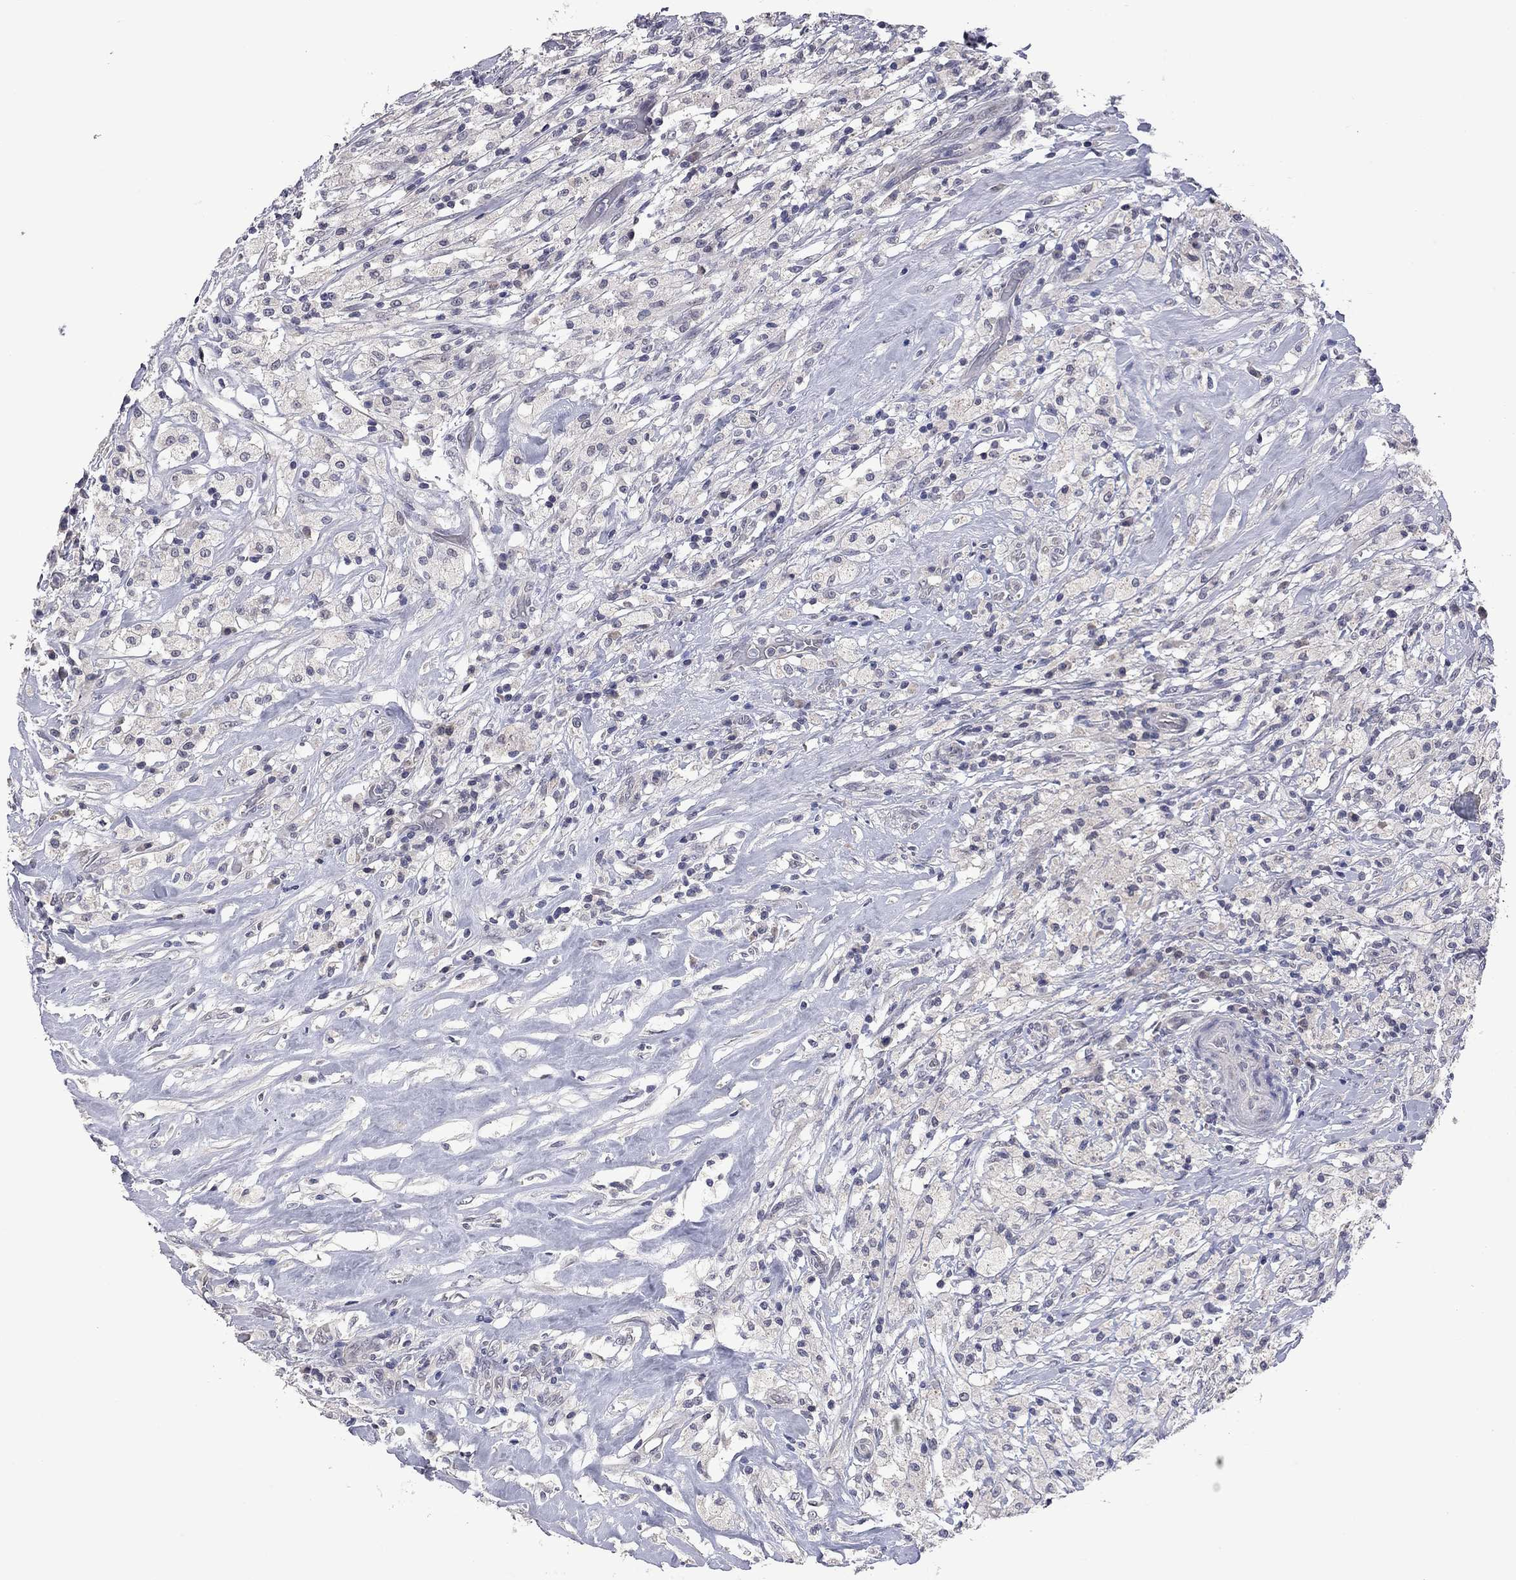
{"staining": {"intensity": "negative", "quantity": "none", "location": "none"}, "tissue": "testis cancer", "cell_type": "Tumor cells", "image_type": "cancer", "snomed": [{"axis": "morphology", "description": "Necrosis, NOS"}, {"axis": "morphology", "description": "Carcinoma, Embryonal, NOS"}, {"axis": "topography", "description": "Testis"}], "caption": "Testis cancer stained for a protein using IHC demonstrates no positivity tumor cells.", "gene": "FABP12", "patient": {"sex": "male", "age": 19}}